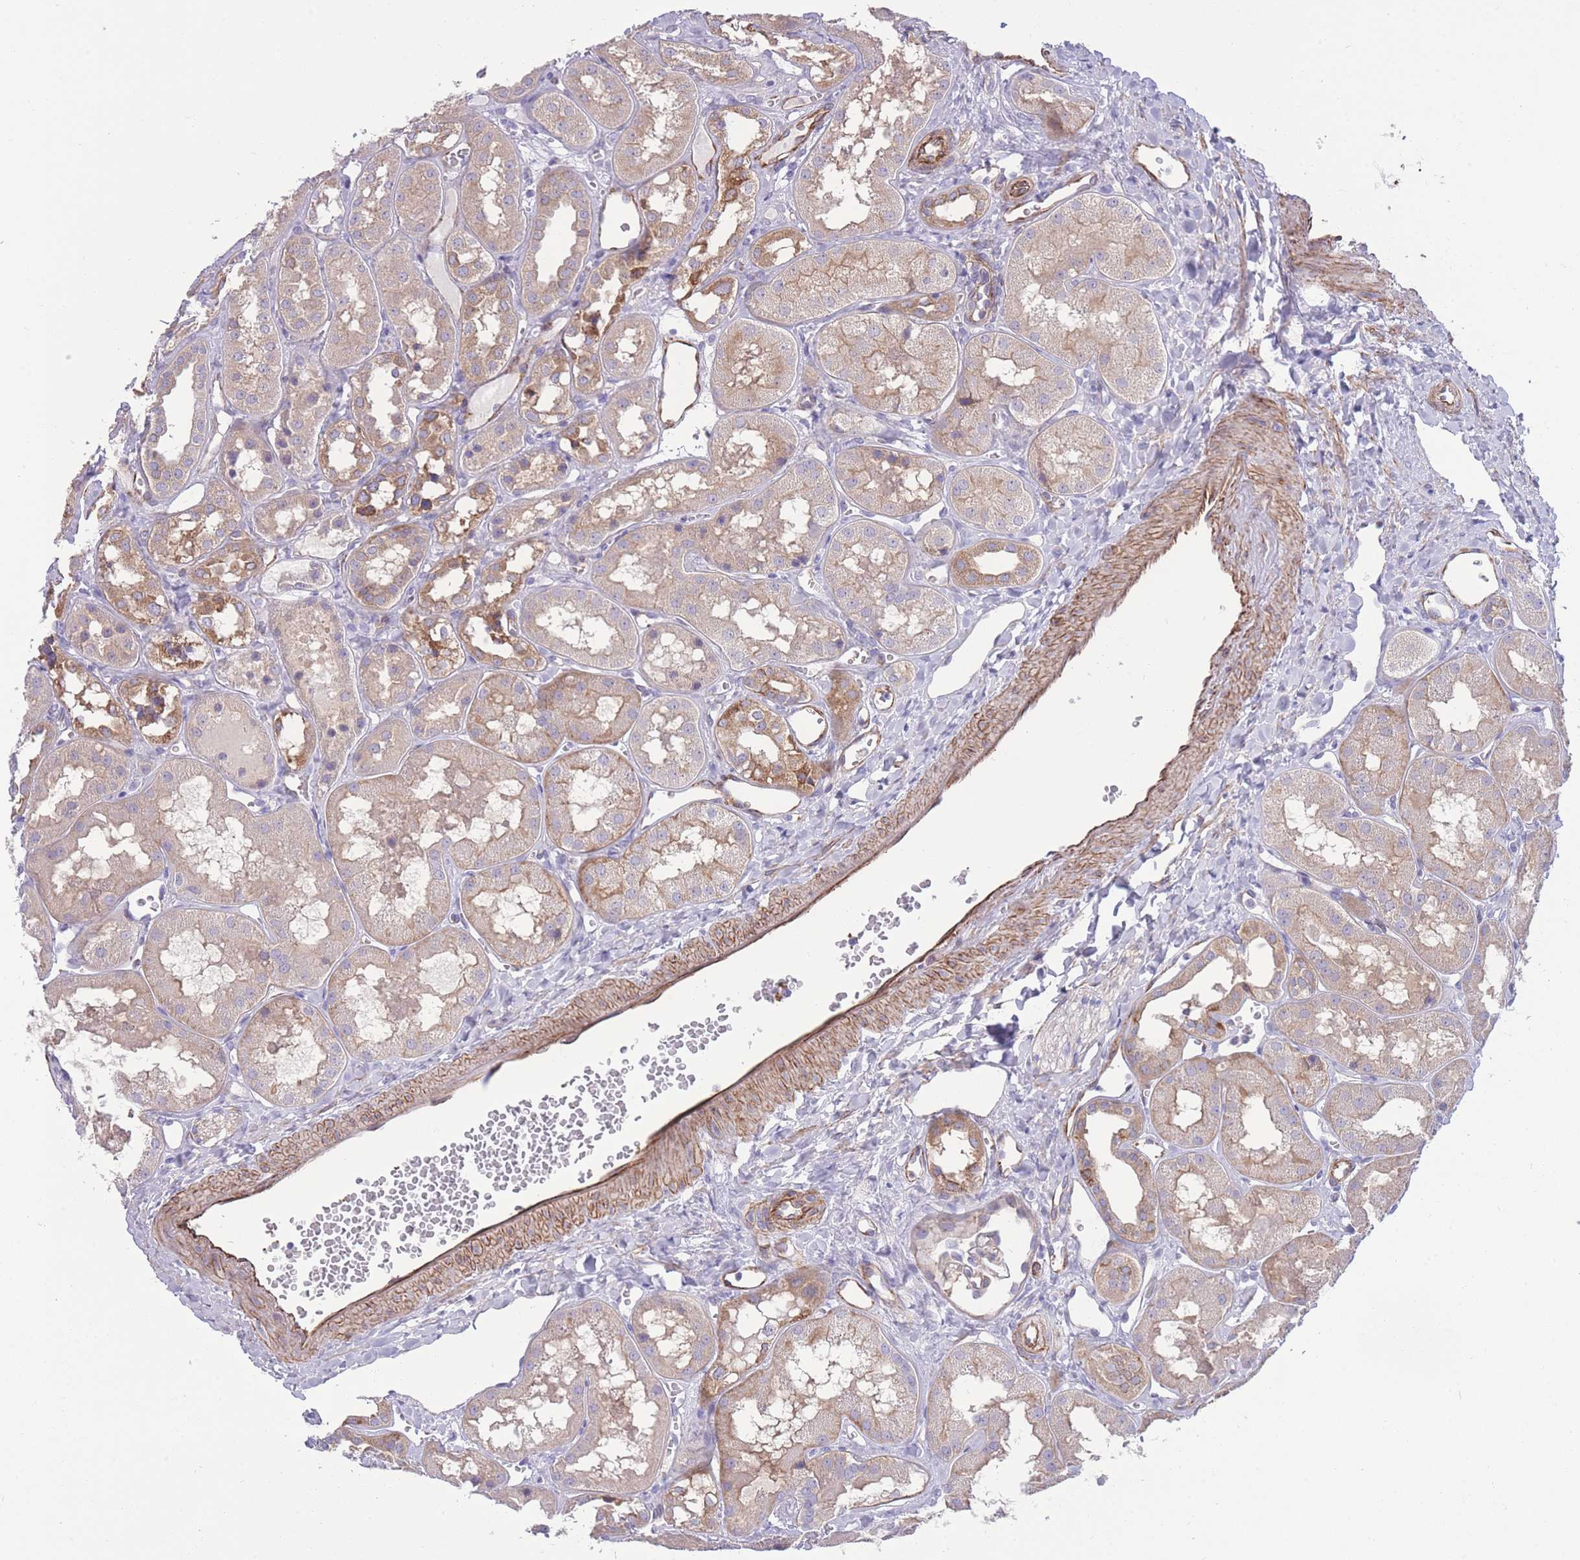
{"staining": {"intensity": "negative", "quantity": "none", "location": "none"}, "tissue": "kidney", "cell_type": "Cells in glomeruli", "image_type": "normal", "snomed": [{"axis": "morphology", "description": "Normal tissue, NOS"}, {"axis": "topography", "description": "Kidney"}], "caption": "Immunohistochemistry histopathology image of normal kidney stained for a protein (brown), which exhibits no staining in cells in glomeruli.", "gene": "RGS11", "patient": {"sex": "male", "age": 16}}